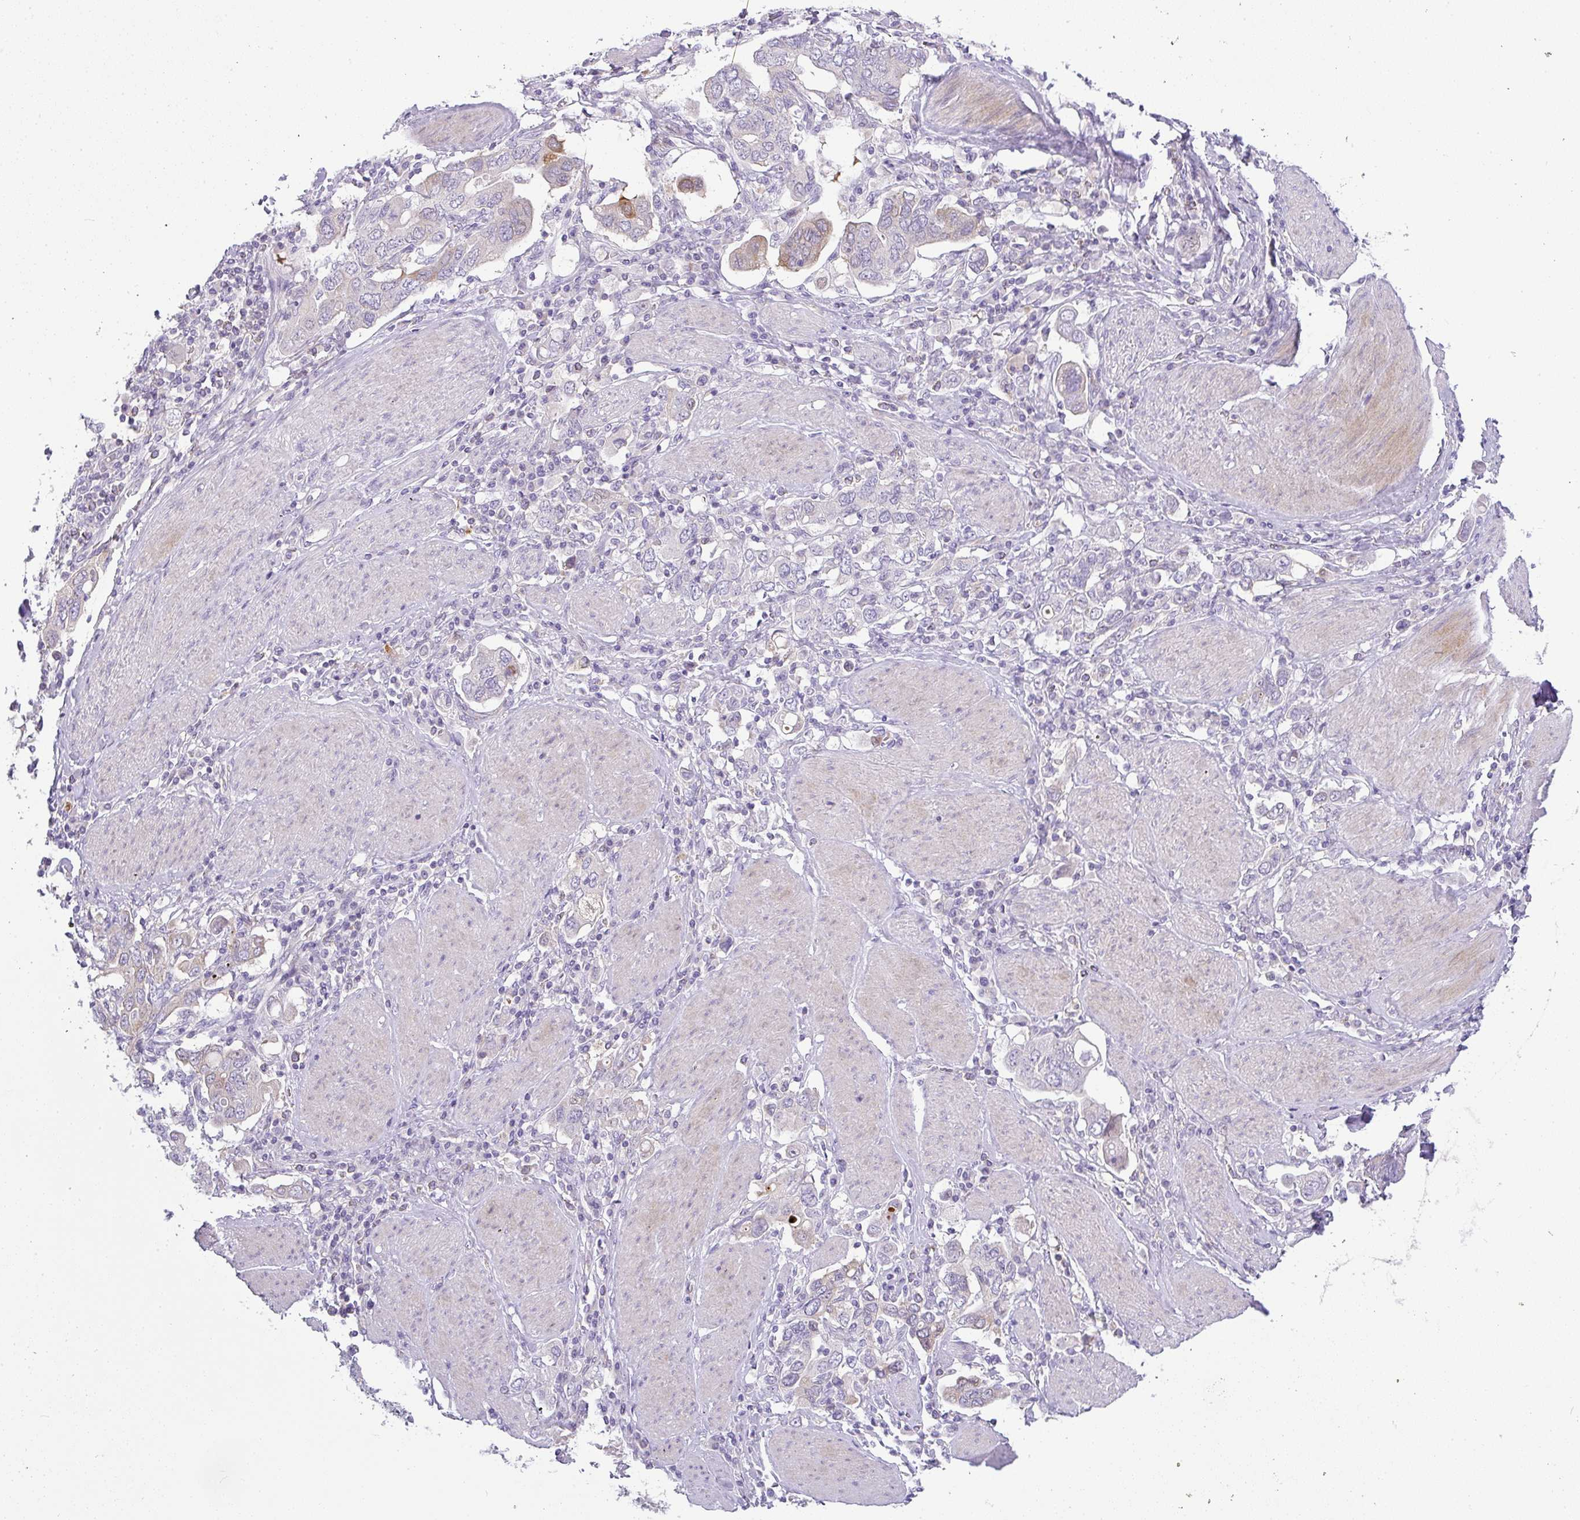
{"staining": {"intensity": "moderate", "quantity": "<25%", "location": "cytoplasmic/membranous"}, "tissue": "stomach cancer", "cell_type": "Tumor cells", "image_type": "cancer", "snomed": [{"axis": "morphology", "description": "Adenocarcinoma, NOS"}, {"axis": "topography", "description": "Stomach, upper"}], "caption": "Human stomach cancer (adenocarcinoma) stained for a protein (brown) displays moderate cytoplasmic/membranous positive staining in about <25% of tumor cells.", "gene": "LIPE", "patient": {"sex": "male", "age": 62}}